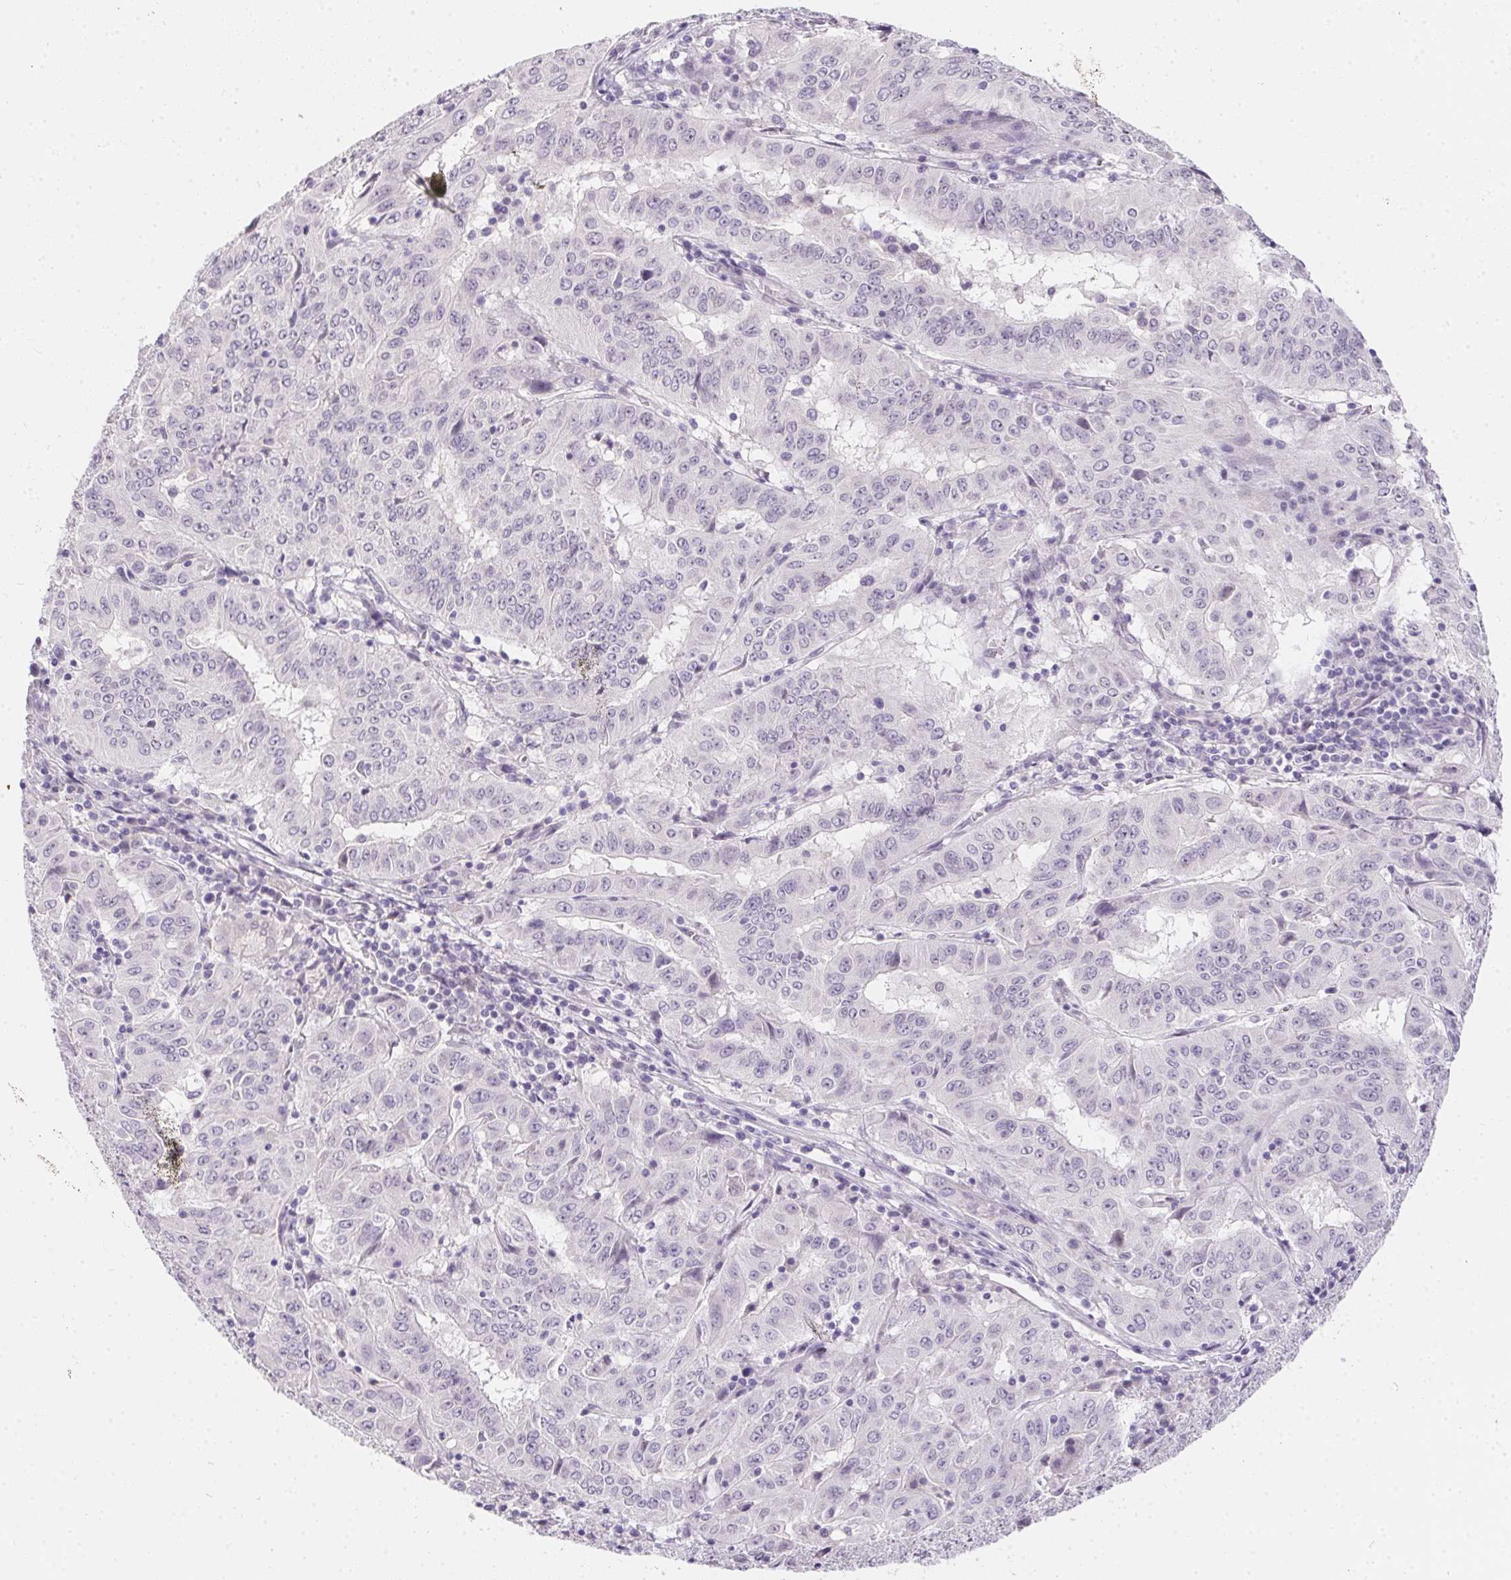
{"staining": {"intensity": "negative", "quantity": "none", "location": "none"}, "tissue": "pancreatic cancer", "cell_type": "Tumor cells", "image_type": "cancer", "snomed": [{"axis": "morphology", "description": "Adenocarcinoma, NOS"}, {"axis": "topography", "description": "Pancreas"}], "caption": "Pancreatic cancer (adenocarcinoma) was stained to show a protein in brown. There is no significant positivity in tumor cells. The staining was performed using DAB to visualize the protein expression in brown, while the nuclei were stained in blue with hematoxylin (Magnification: 20x).", "gene": "MORC1", "patient": {"sex": "male", "age": 63}}